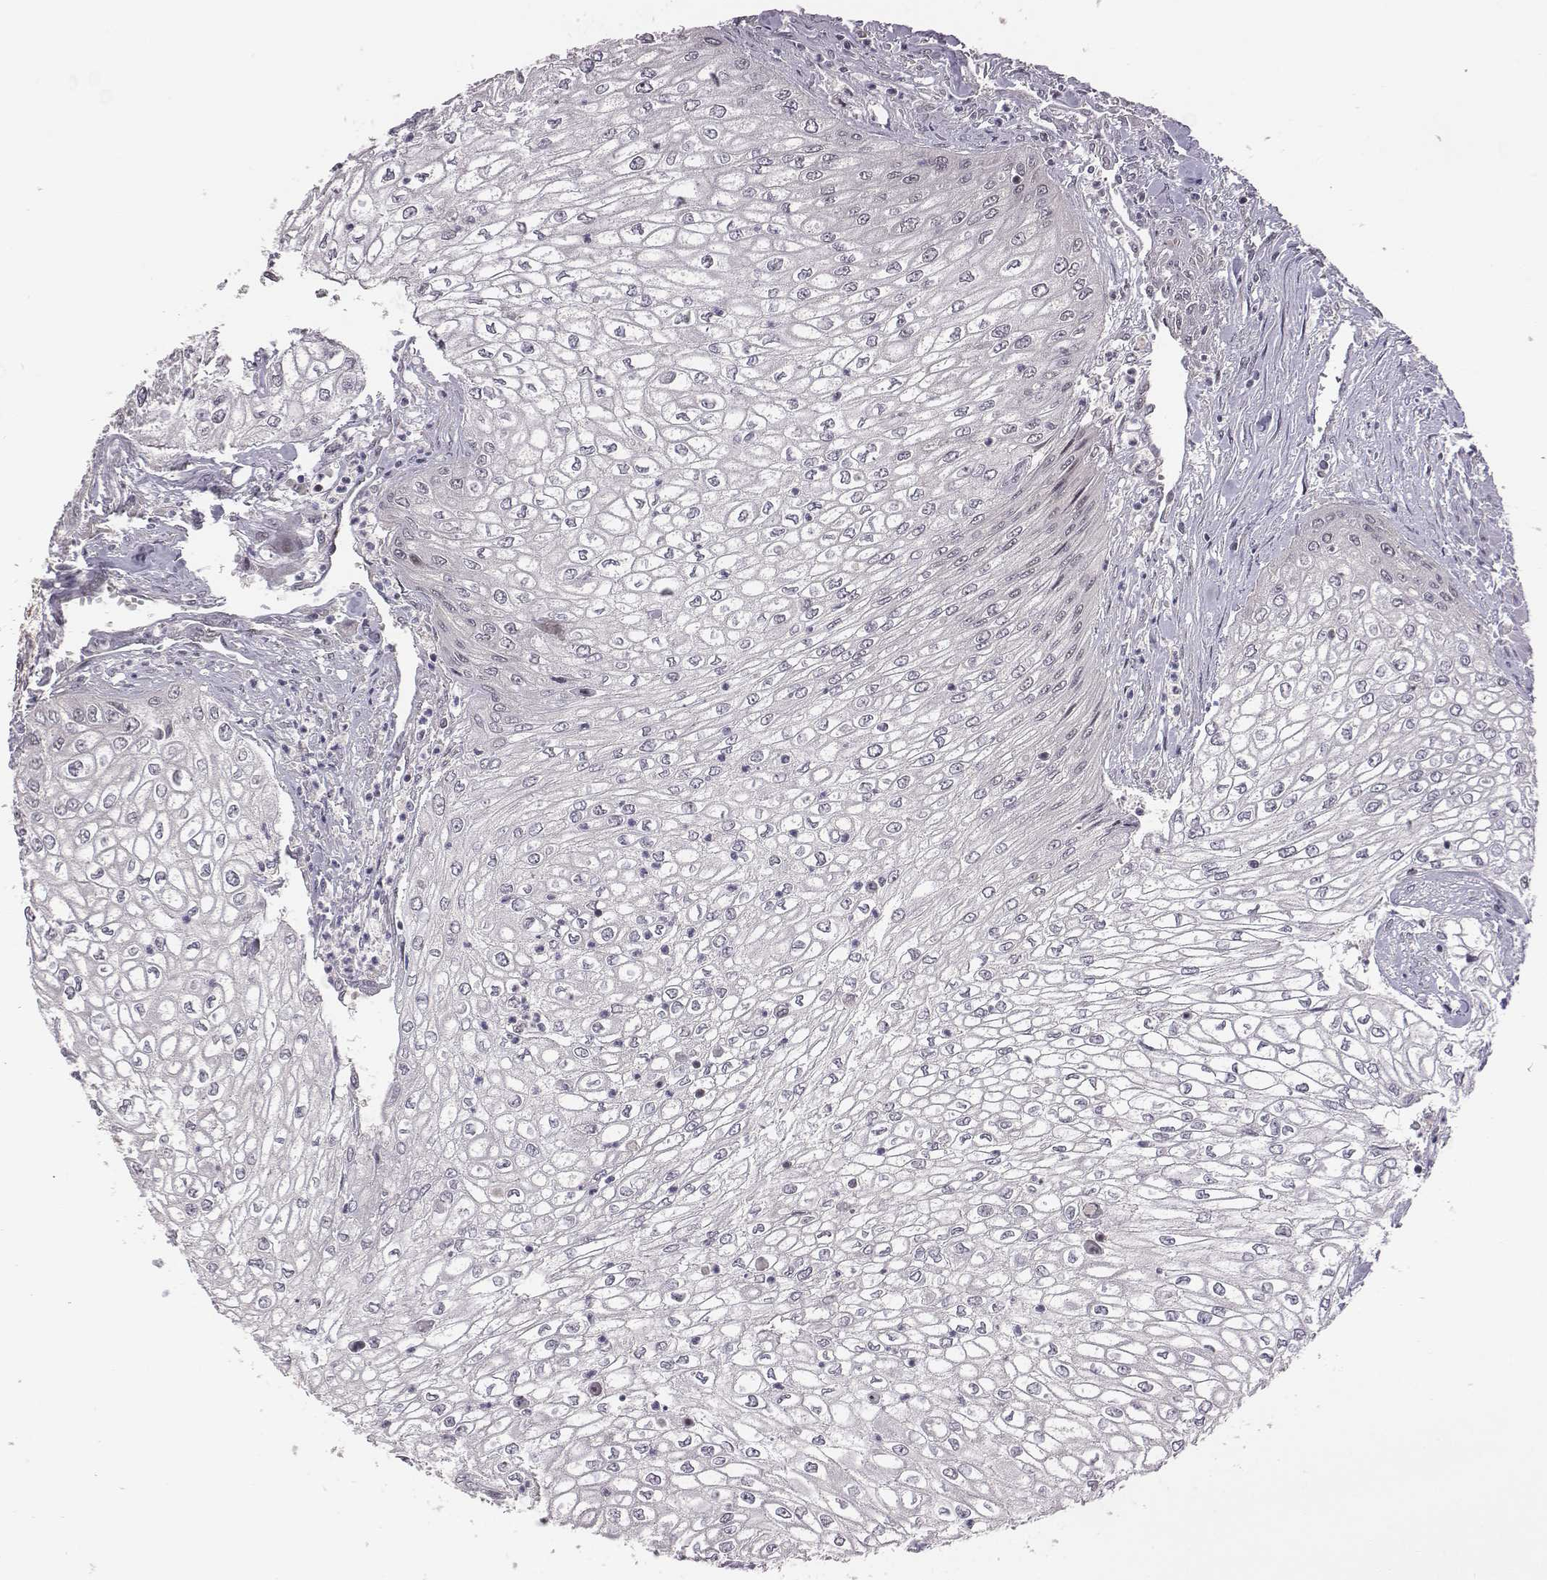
{"staining": {"intensity": "negative", "quantity": "none", "location": "none"}, "tissue": "urothelial cancer", "cell_type": "Tumor cells", "image_type": "cancer", "snomed": [{"axis": "morphology", "description": "Urothelial carcinoma, High grade"}, {"axis": "topography", "description": "Urinary bladder"}], "caption": "Urothelial carcinoma (high-grade) stained for a protein using immunohistochemistry (IHC) shows no expression tumor cells.", "gene": "SMURF2", "patient": {"sex": "male", "age": 62}}